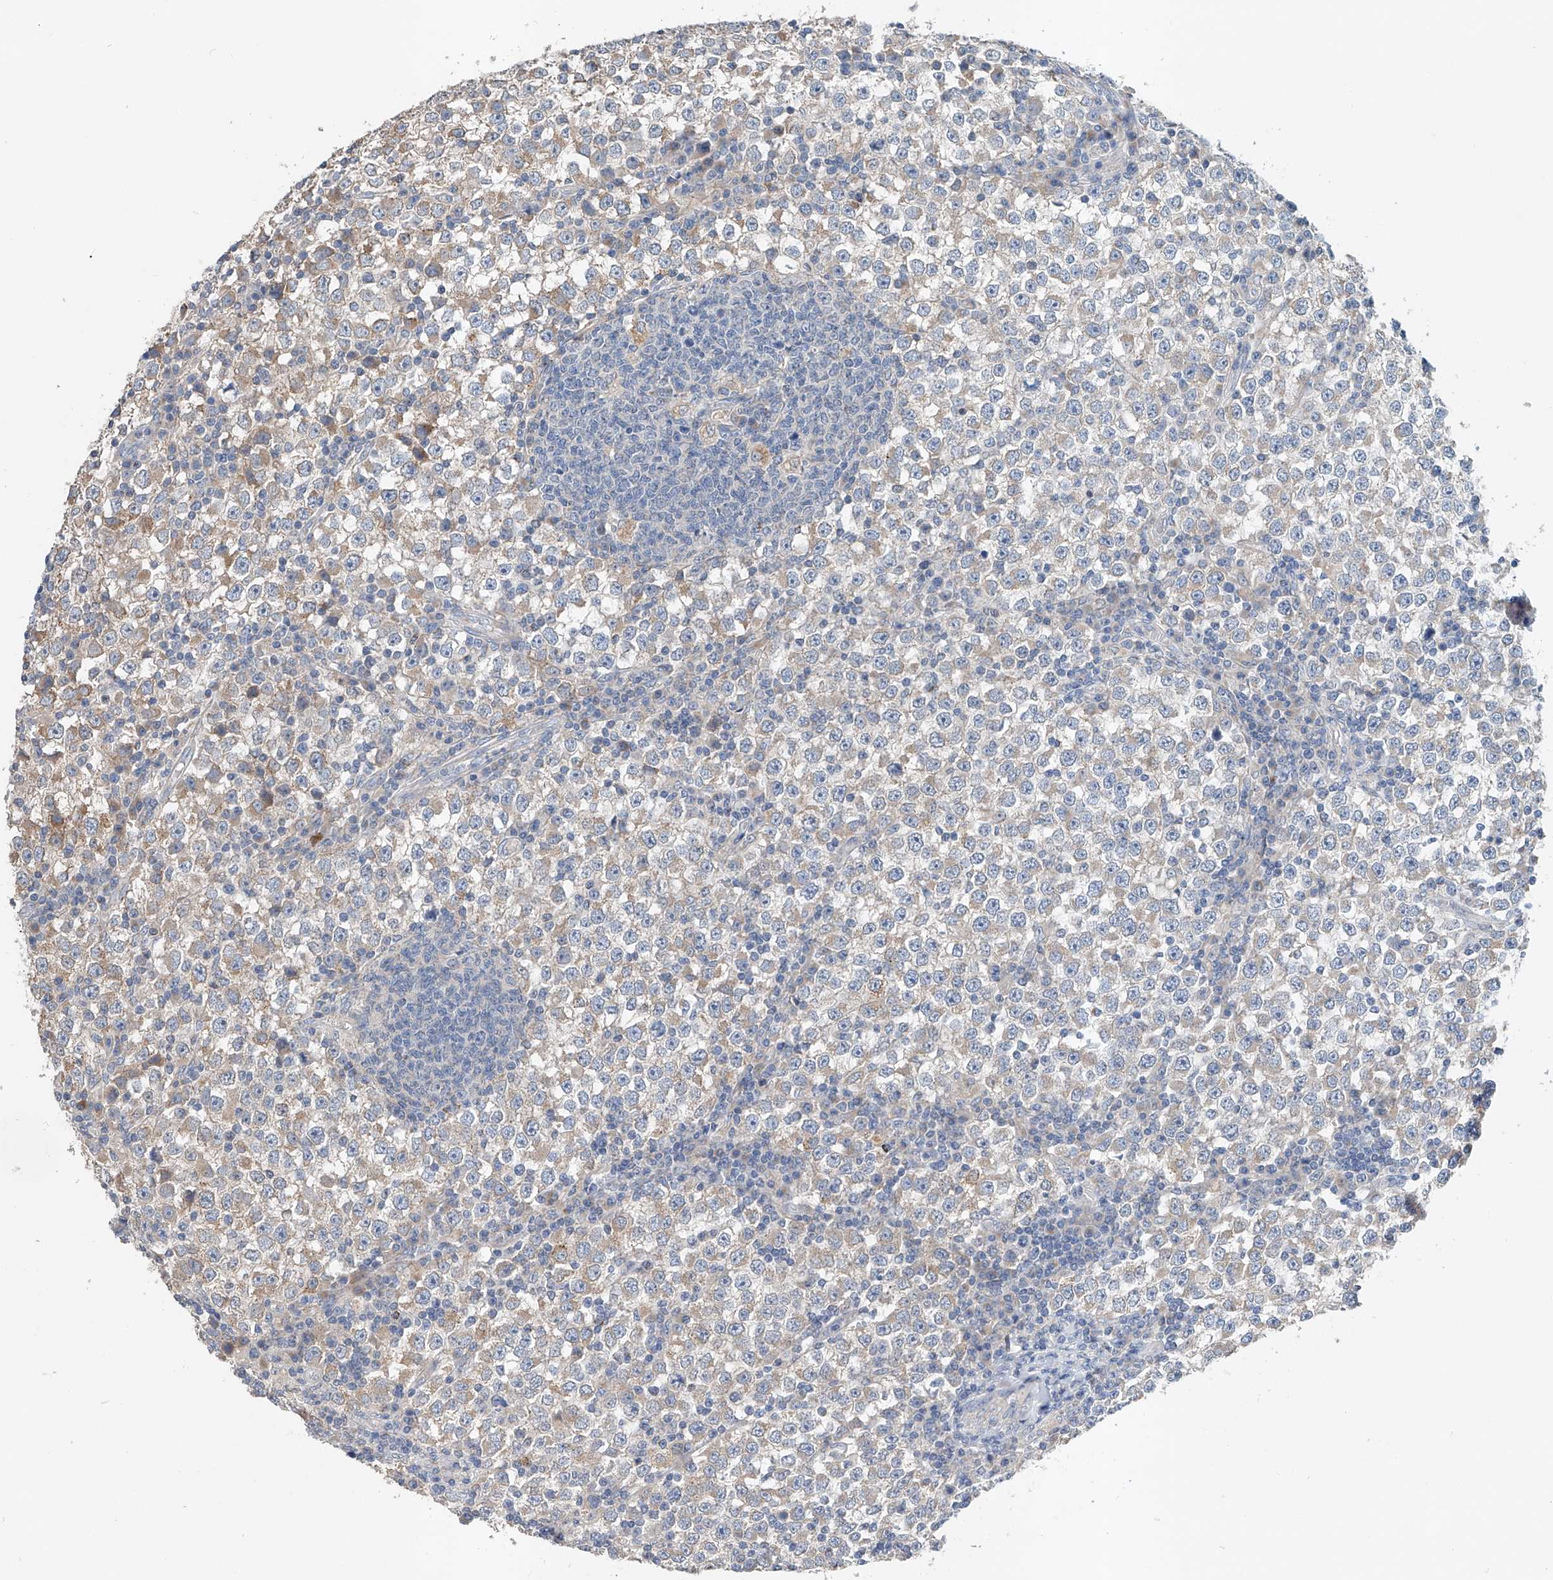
{"staining": {"intensity": "weak", "quantity": "25%-75%", "location": "cytoplasmic/membranous"}, "tissue": "testis cancer", "cell_type": "Tumor cells", "image_type": "cancer", "snomed": [{"axis": "morphology", "description": "Seminoma, NOS"}, {"axis": "topography", "description": "Testis"}], "caption": "Immunohistochemistry (DAB (3,3'-diaminobenzidine)) staining of human testis seminoma displays weak cytoplasmic/membranous protein expression in approximately 25%-75% of tumor cells. Immunohistochemistry (ihc) stains the protein in brown and the nuclei are stained blue.", "gene": "GPC4", "patient": {"sex": "male", "age": 65}}